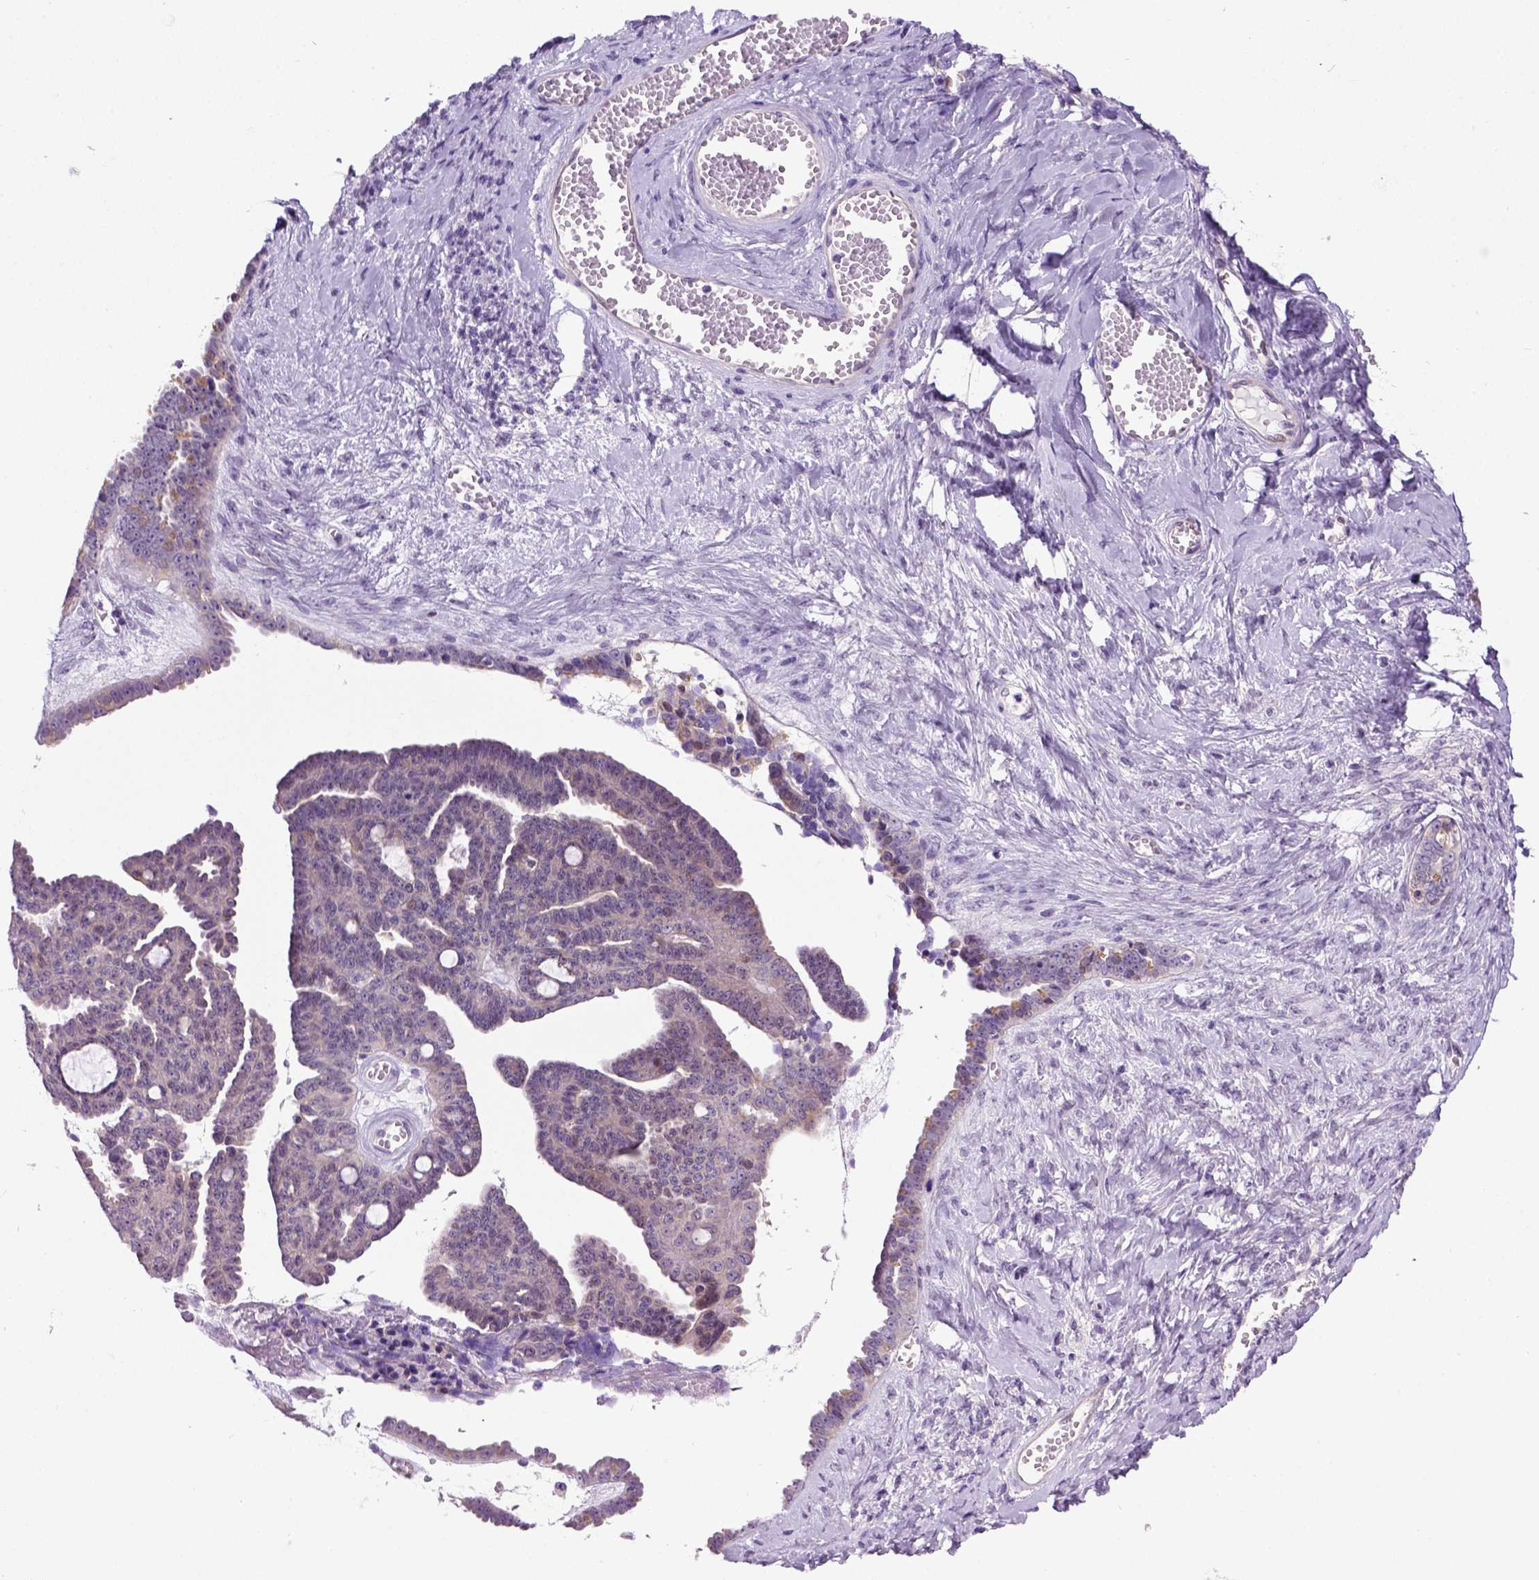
{"staining": {"intensity": "weak", "quantity": ">75%", "location": "cytoplasmic/membranous"}, "tissue": "ovarian cancer", "cell_type": "Tumor cells", "image_type": "cancer", "snomed": [{"axis": "morphology", "description": "Cystadenocarcinoma, serous, NOS"}, {"axis": "topography", "description": "Ovary"}], "caption": "A low amount of weak cytoplasmic/membranous staining is seen in approximately >75% of tumor cells in ovarian cancer (serous cystadenocarcinoma) tissue. The staining was performed using DAB (3,3'-diaminobenzidine) to visualize the protein expression in brown, while the nuclei were stained in blue with hematoxylin (Magnification: 20x).", "gene": "NEK5", "patient": {"sex": "female", "age": 71}}